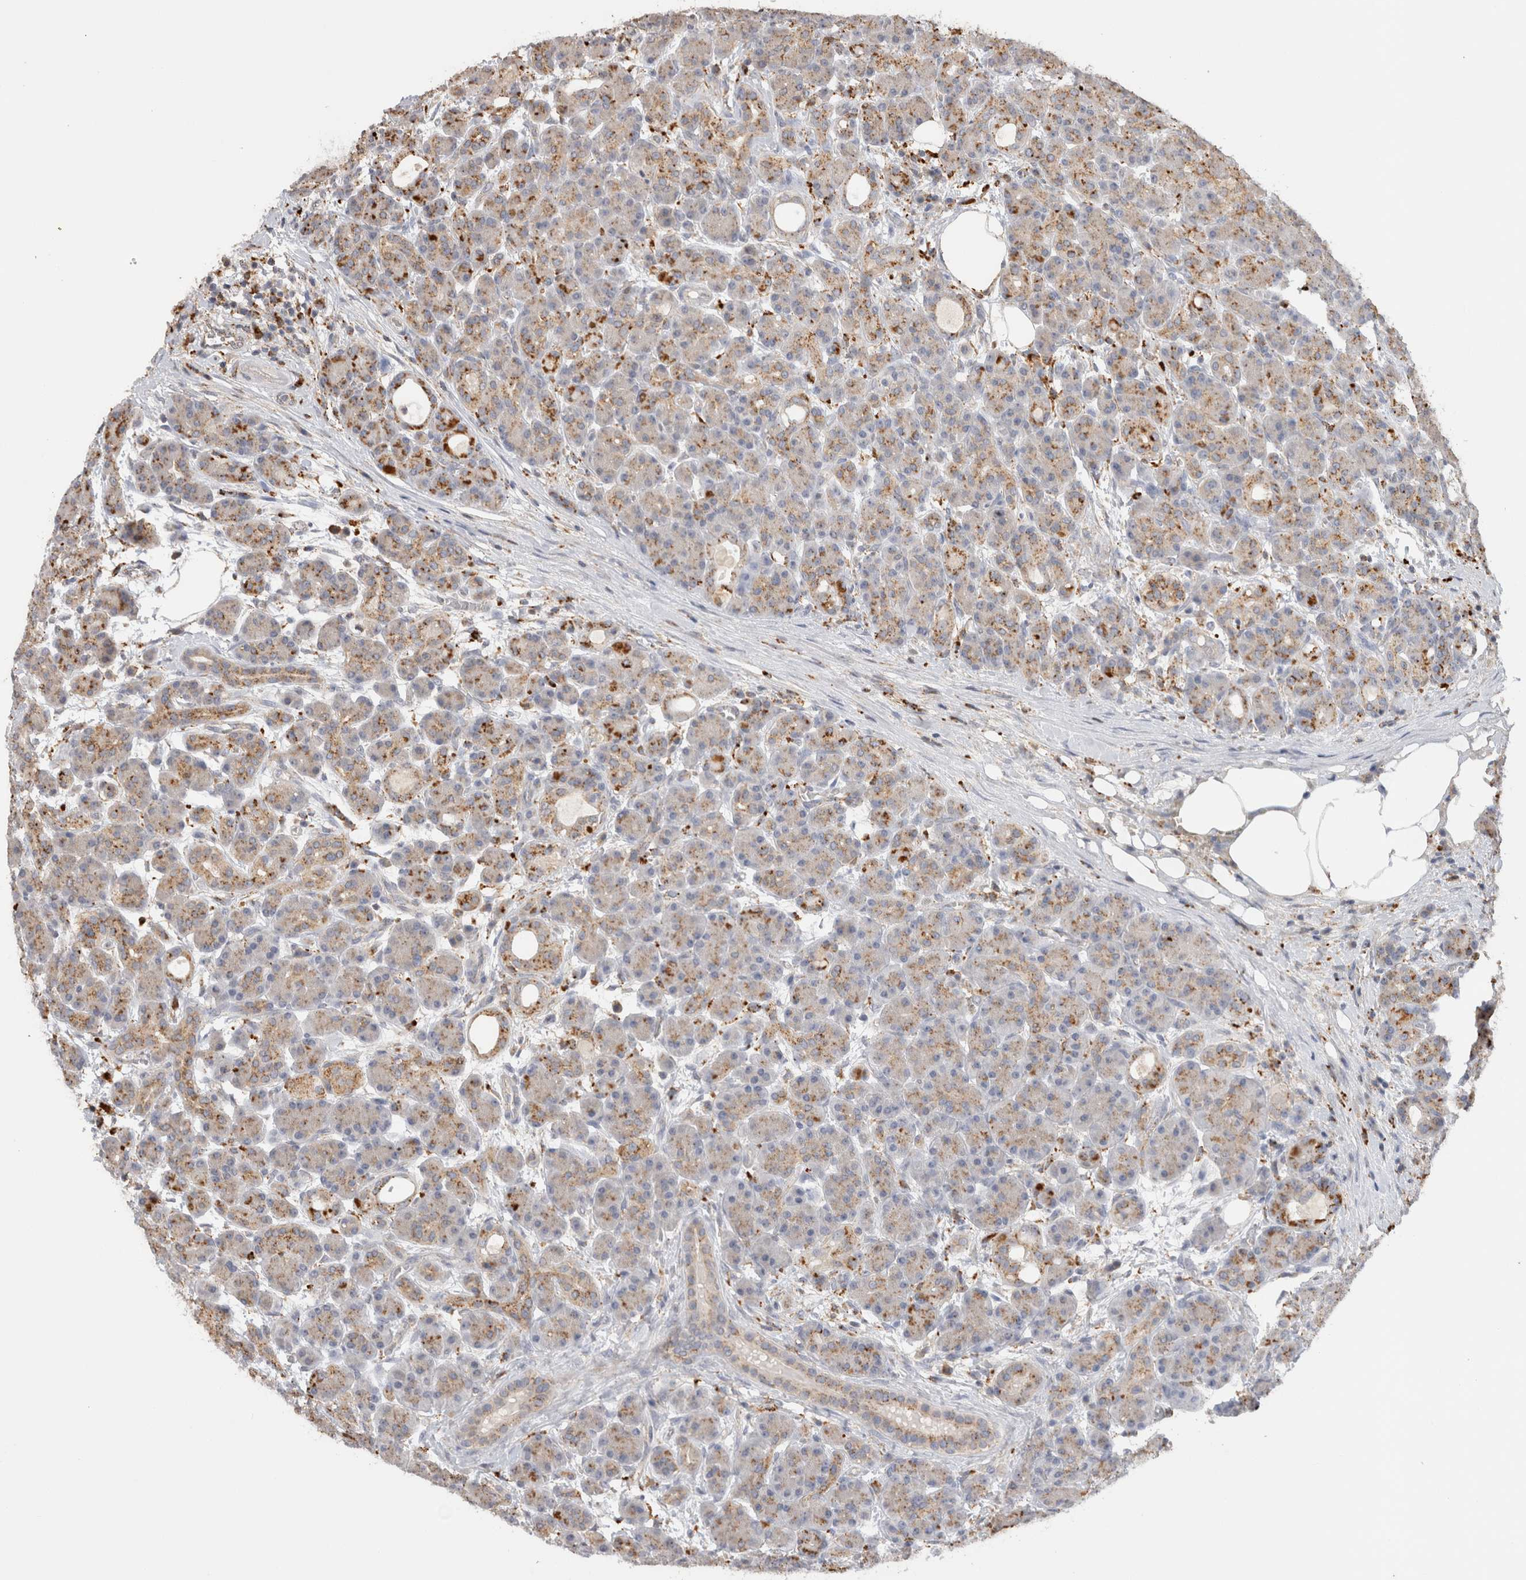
{"staining": {"intensity": "moderate", "quantity": "25%-75%", "location": "cytoplasmic/membranous"}, "tissue": "pancreas", "cell_type": "Exocrine glandular cells", "image_type": "normal", "snomed": [{"axis": "morphology", "description": "Normal tissue, NOS"}, {"axis": "topography", "description": "Pancreas"}], "caption": "Brown immunohistochemical staining in unremarkable pancreas shows moderate cytoplasmic/membranous staining in approximately 25%-75% of exocrine glandular cells.", "gene": "GNS", "patient": {"sex": "male", "age": 63}}